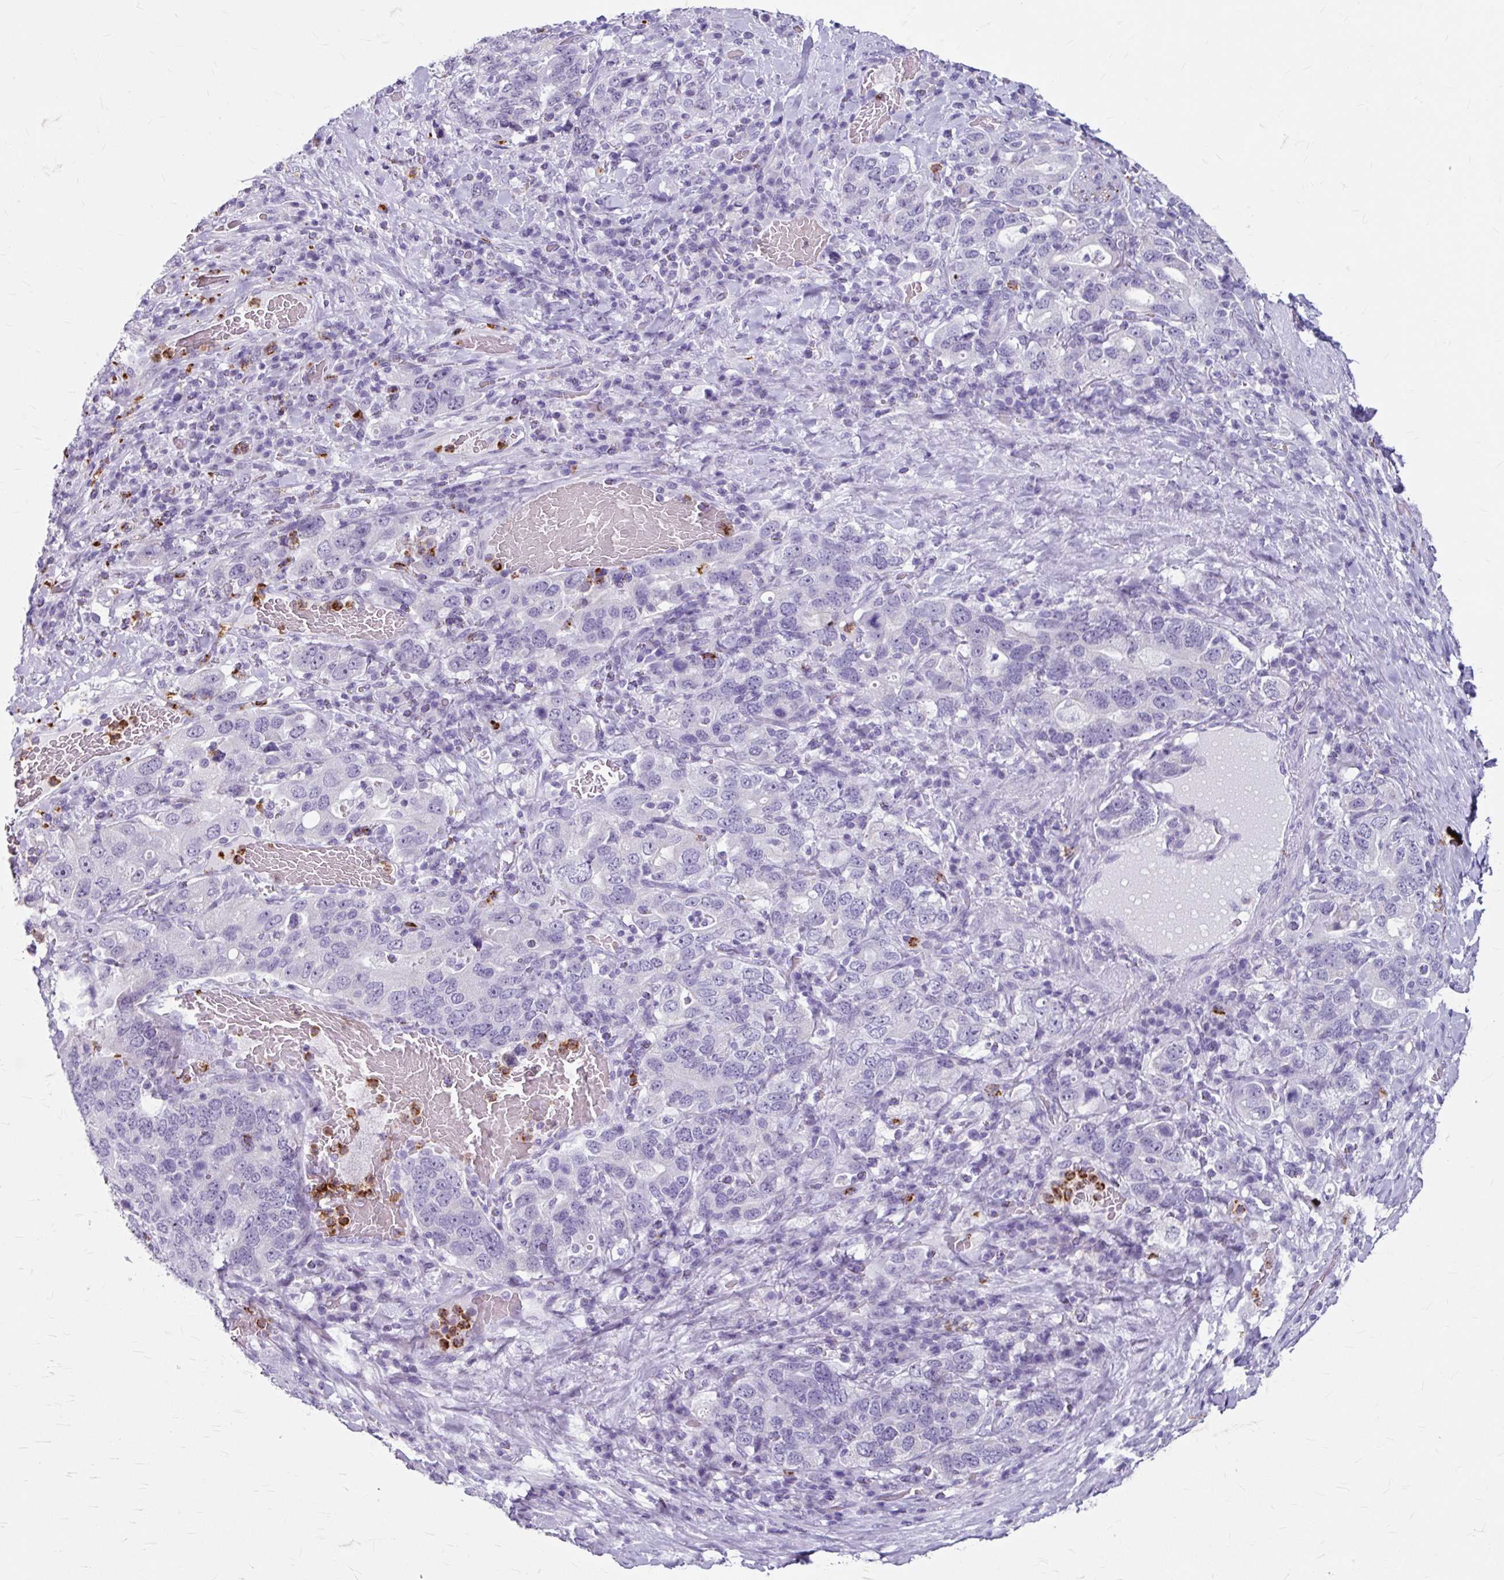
{"staining": {"intensity": "negative", "quantity": "none", "location": "none"}, "tissue": "stomach cancer", "cell_type": "Tumor cells", "image_type": "cancer", "snomed": [{"axis": "morphology", "description": "Adenocarcinoma, NOS"}, {"axis": "topography", "description": "Stomach, upper"}, {"axis": "topography", "description": "Stomach"}], "caption": "IHC photomicrograph of human stomach adenocarcinoma stained for a protein (brown), which shows no expression in tumor cells.", "gene": "ANKRD1", "patient": {"sex": "male", "age": 62}}